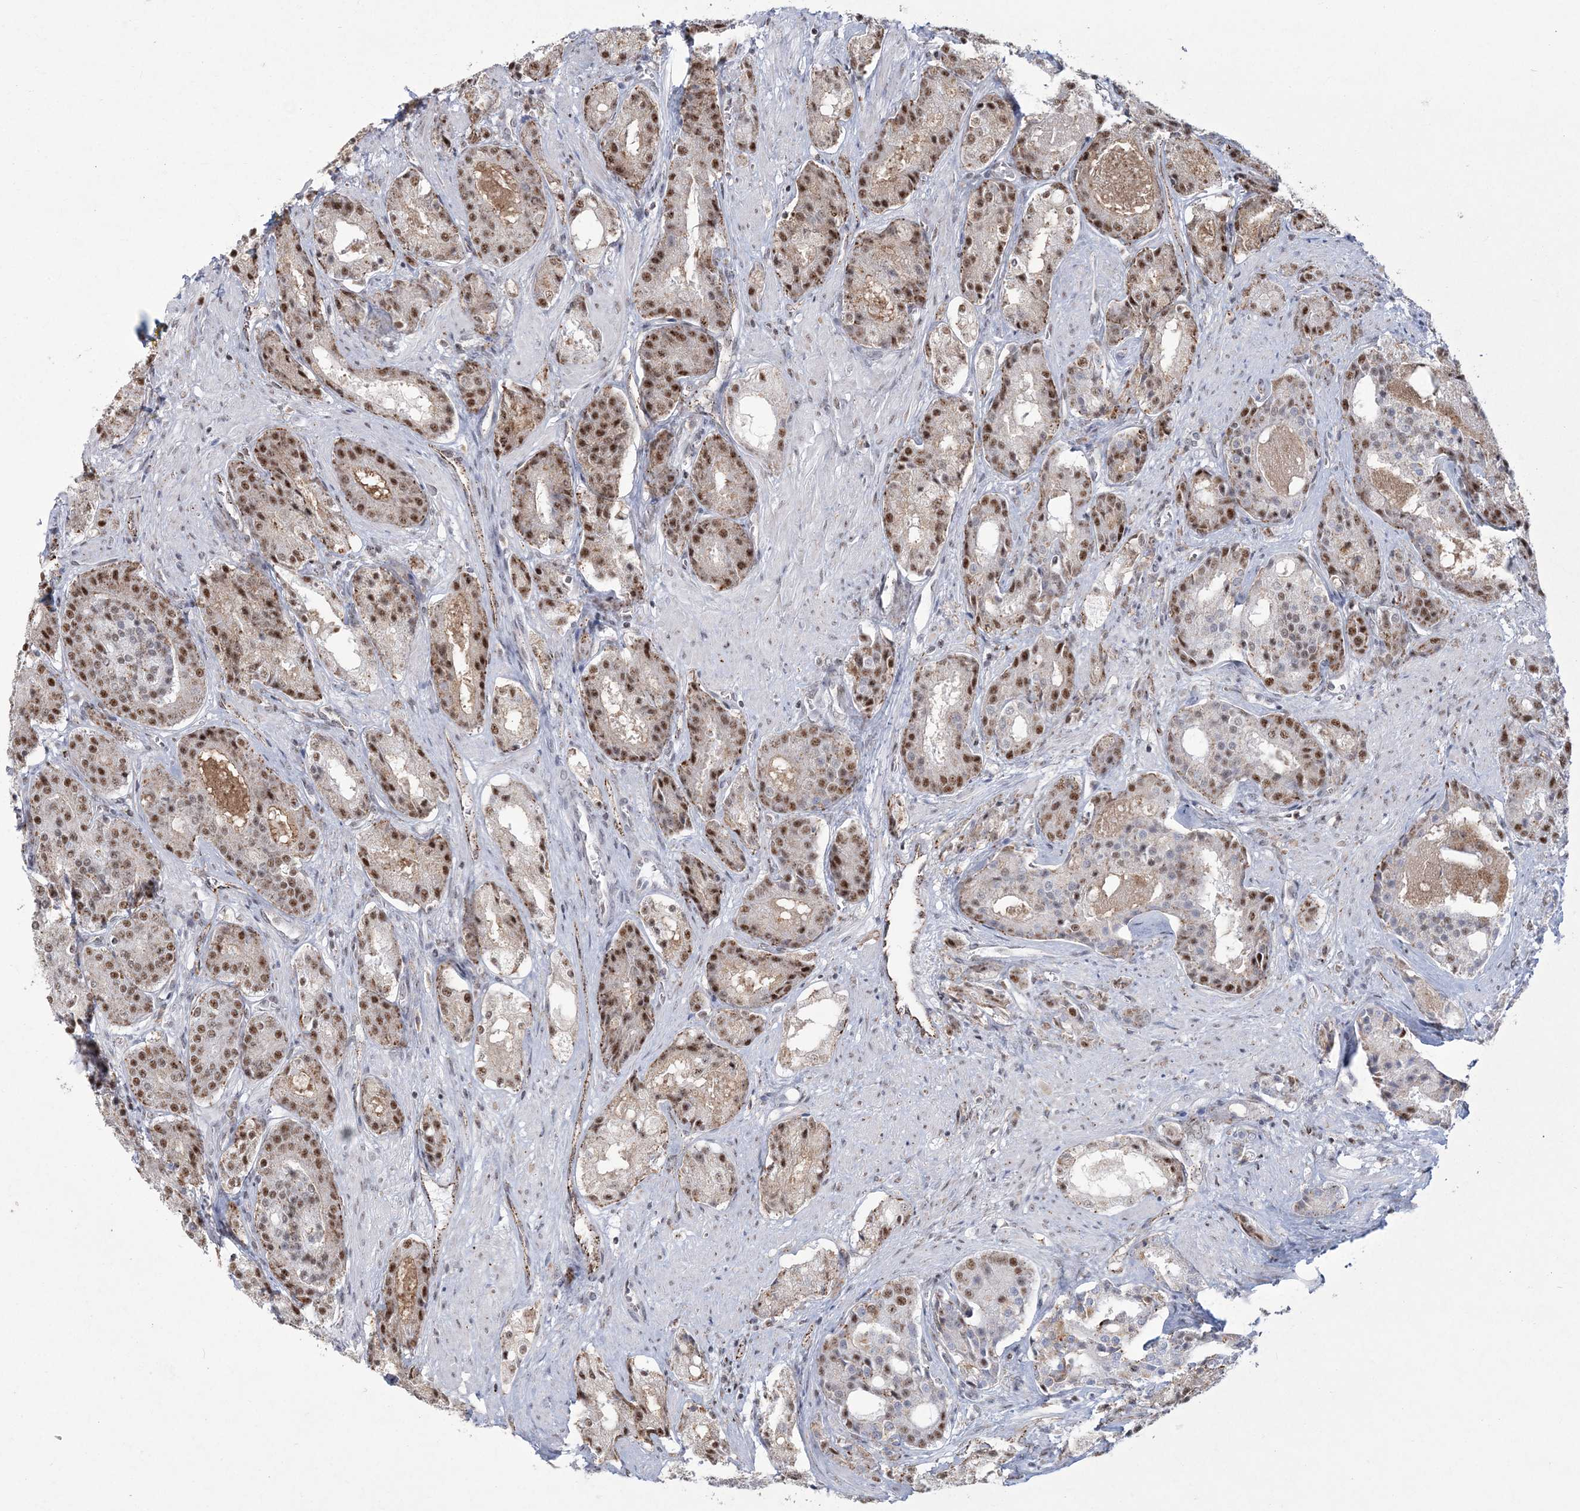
{"staining": {"intensity": "moderate", "quantity": ">75%", "location": "nuclear"}, "tissue": "prostate cancer", "cell_type": "Tumor cells", "image_type": "cancer", "snomed": [{"axis": "morphology", "description": "Adenocarcinoma, High grade"}, {"axis": "topography", "description": "Prostate"}], "caption": "The micrograph displays a brown stain indicating the presence of a protein in the nuclear of tumor cells in prostate cancer (adenocarcinoma (high-grade)).", "gene": "RBM17", "patient": {"sex": "male", "age": 60}}